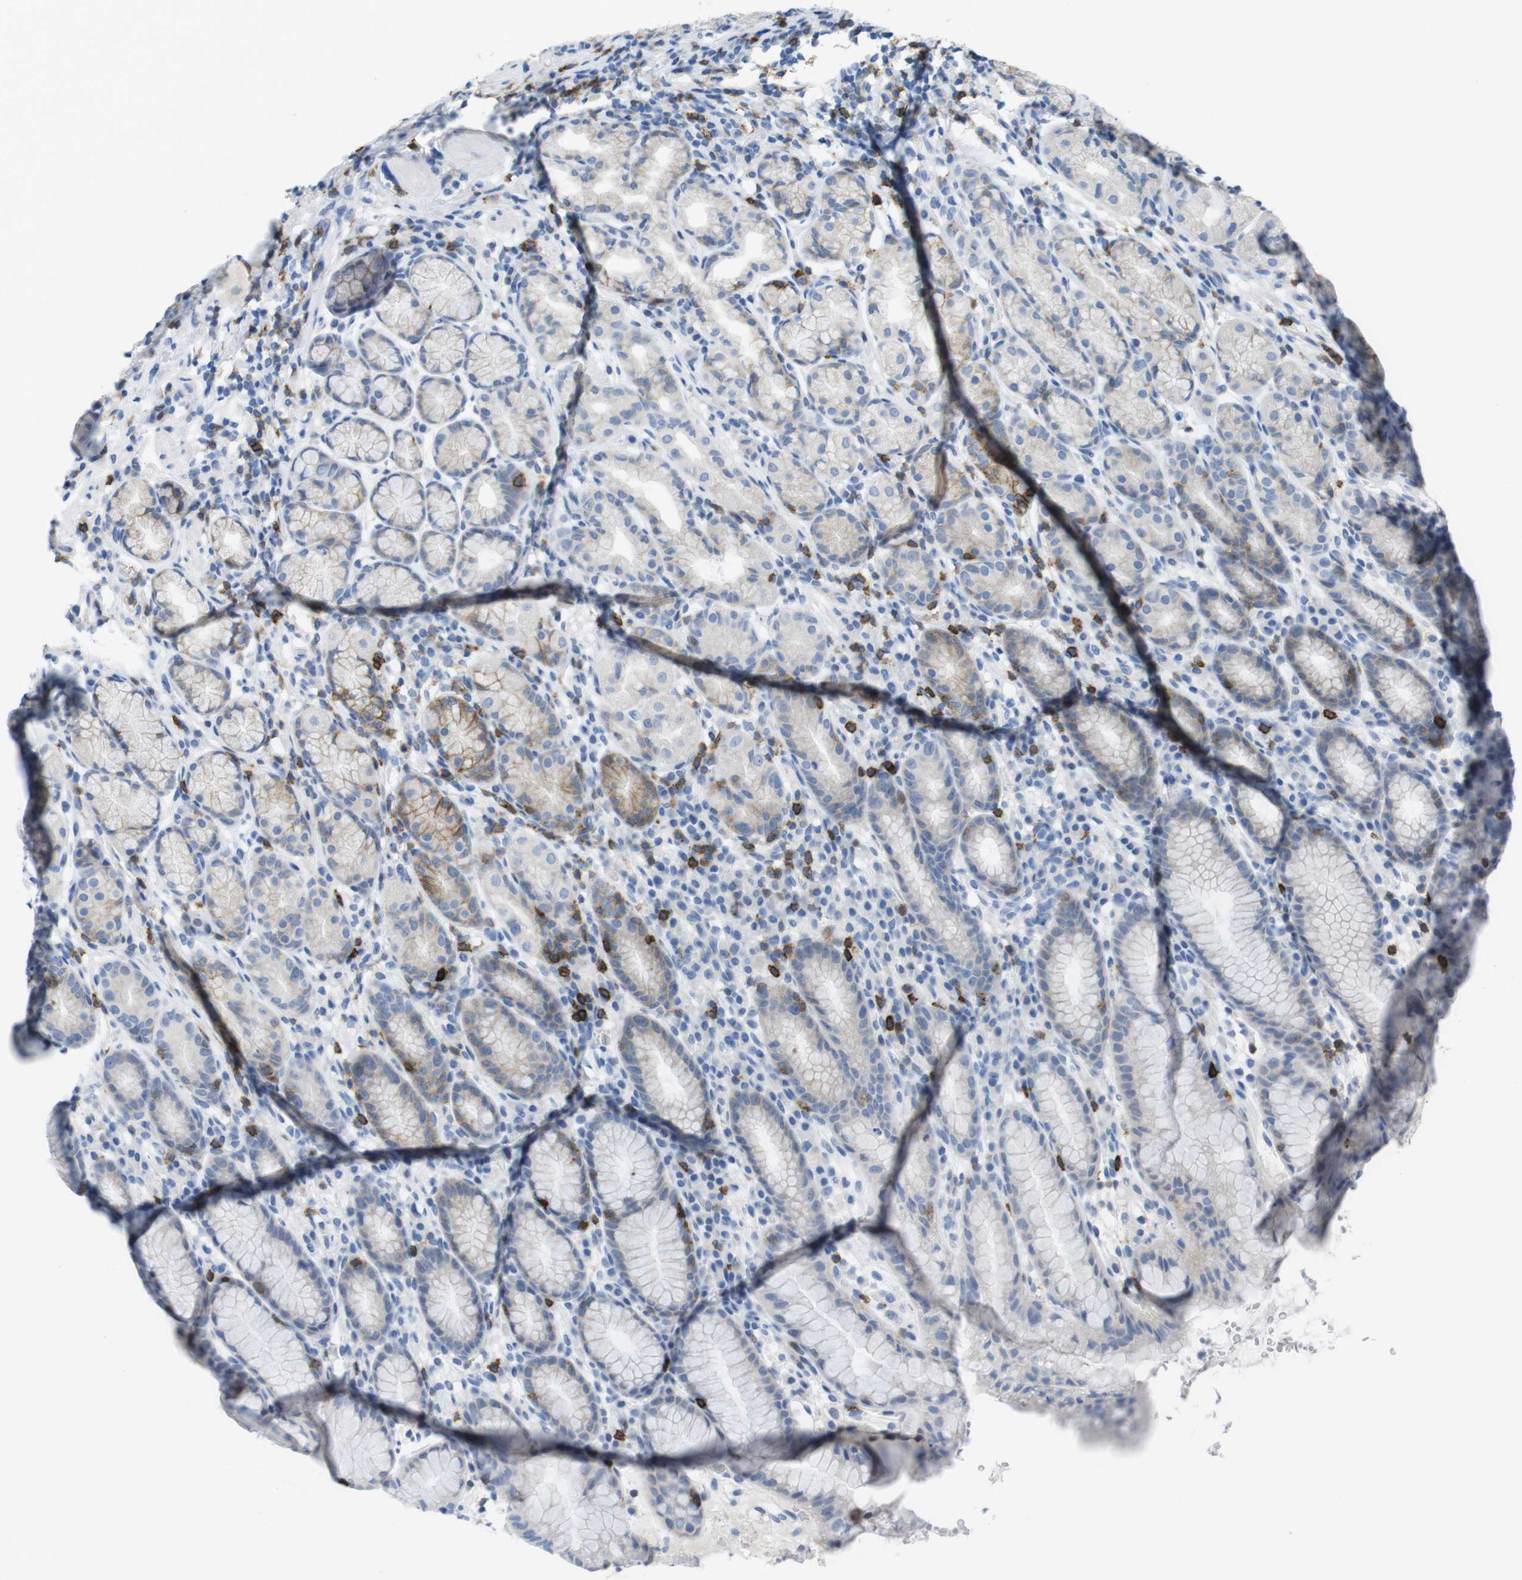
{"staining": {"intensity": "weak", "quantity": "<25%", "location": "cytoplasmic/membranous"}, "tissue": "stomach", "cell_type": "Glandular cells", "image_type": "normal", "snomed": [{"axis": "morphology", "description": "Normal tissue, NOS"}, {"axis": "topography", "description": "Stomach, lower"}], "caption": "Immunohistochemistry (IHC) micrograph of benign human stomach stained for a protein (brown), which shows no staining in glandular cells. (Immunohistochemistry, brightfield microscopy, high magnification).", "gene": "CD5", "patient": {"sex": "male", "age": 52}}